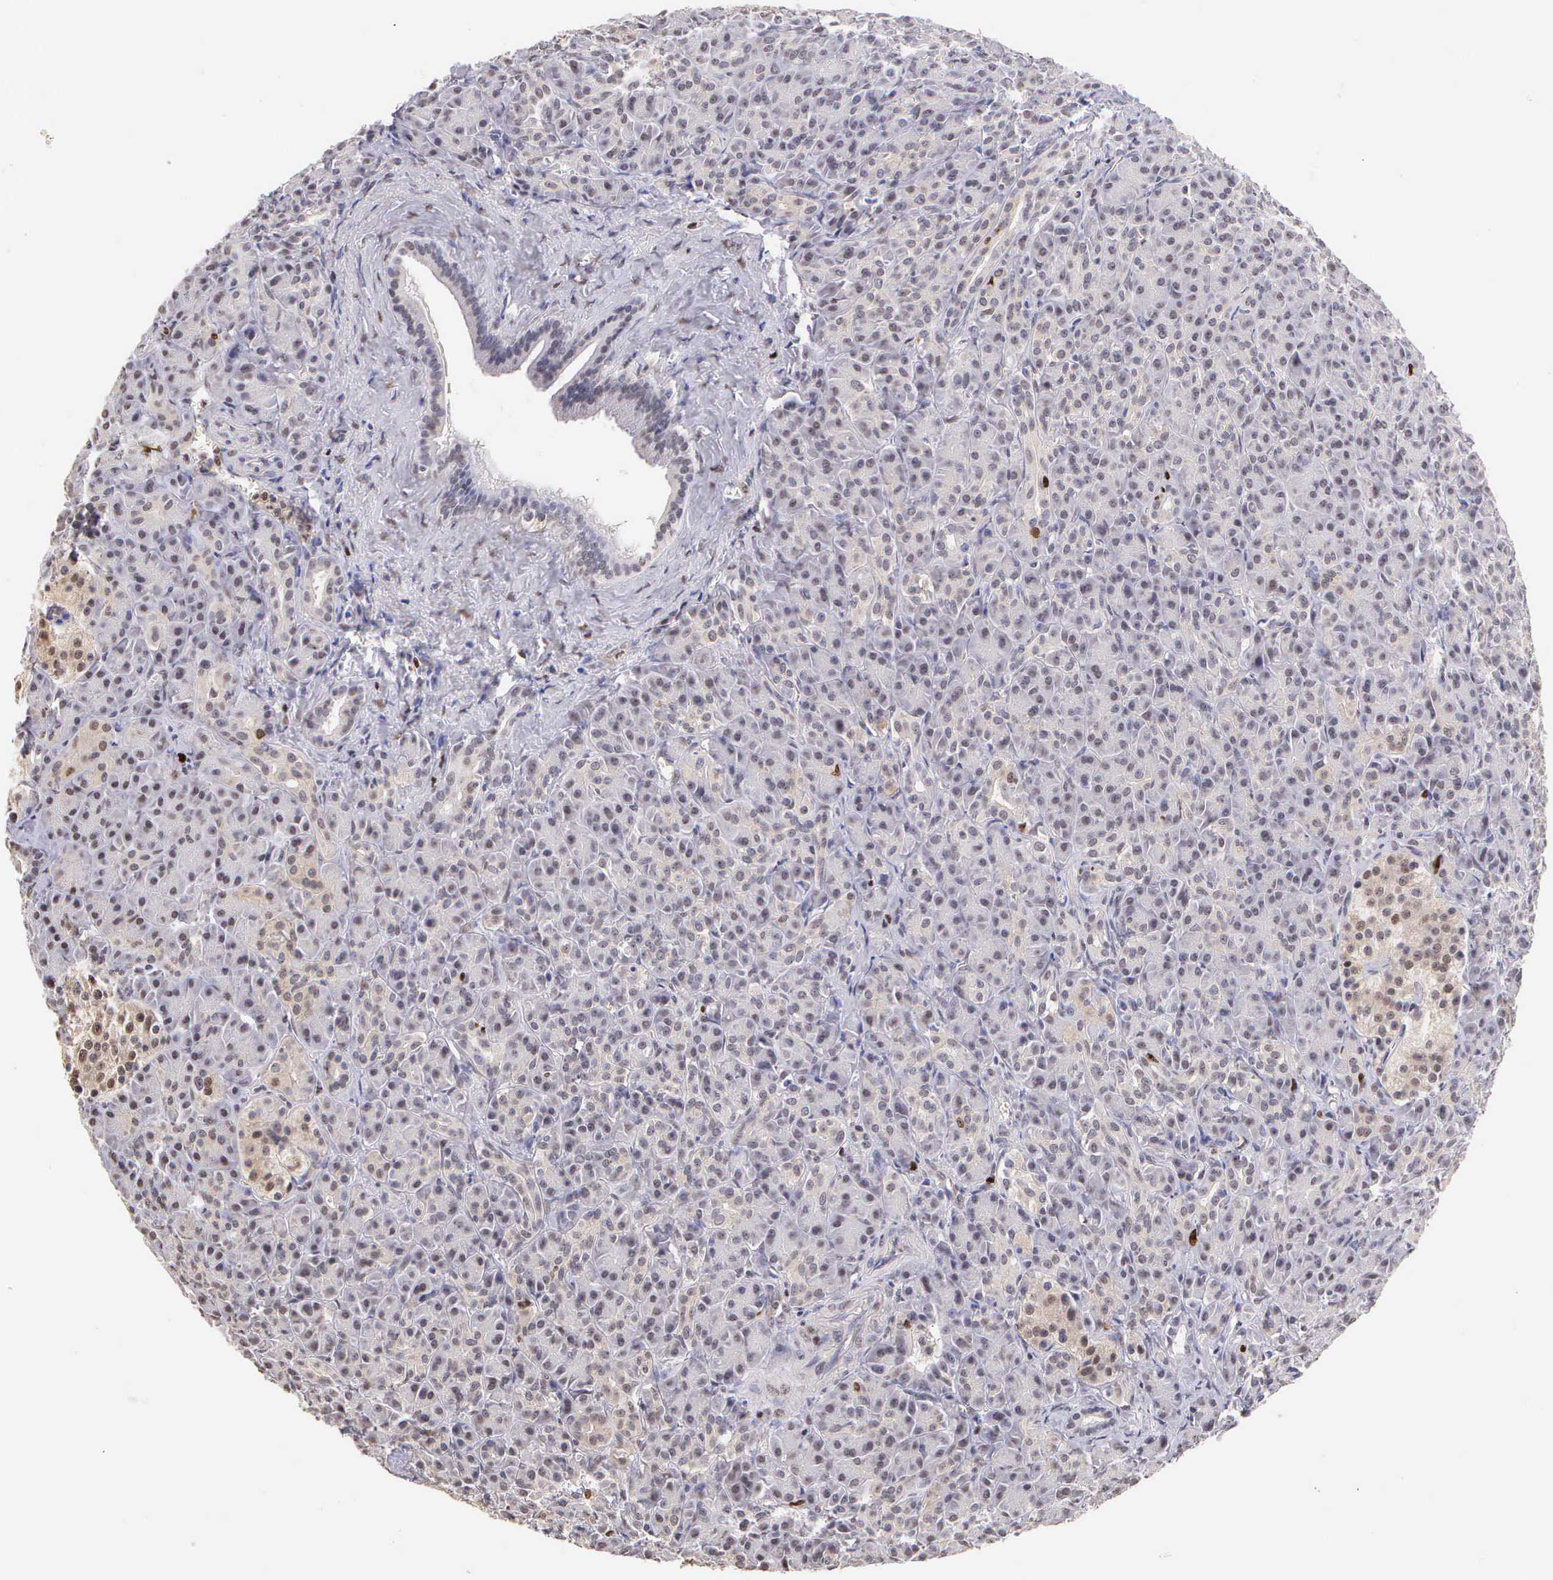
{"staining": {"intensity": "strong", "quantity": "<25%", "location": "nuclear"}, "tissue": "pancreas", "cell_type": "Exocrine glandular cells", "image_type": "normal", "snomed": [{"axis": "morphology", "description": "Normal tissue, NOS"}, {"axis": "topography", "description": "Lymph node"}, {"axis": "topography", "description": "Pancreas"}], "caption": "The image demonstrates staining of normal pancreas, revealing strong nuclear protein staining (brown color) within exocrine glandular cells. The protein is stained brown, and the nuclei are stained in blue (DAB (3,3'-diaminobenzidine) IHC with brightfield microscopy, high magnification).", "gene": "MKI67", "patient": {"sex": "male", "age": 59}}